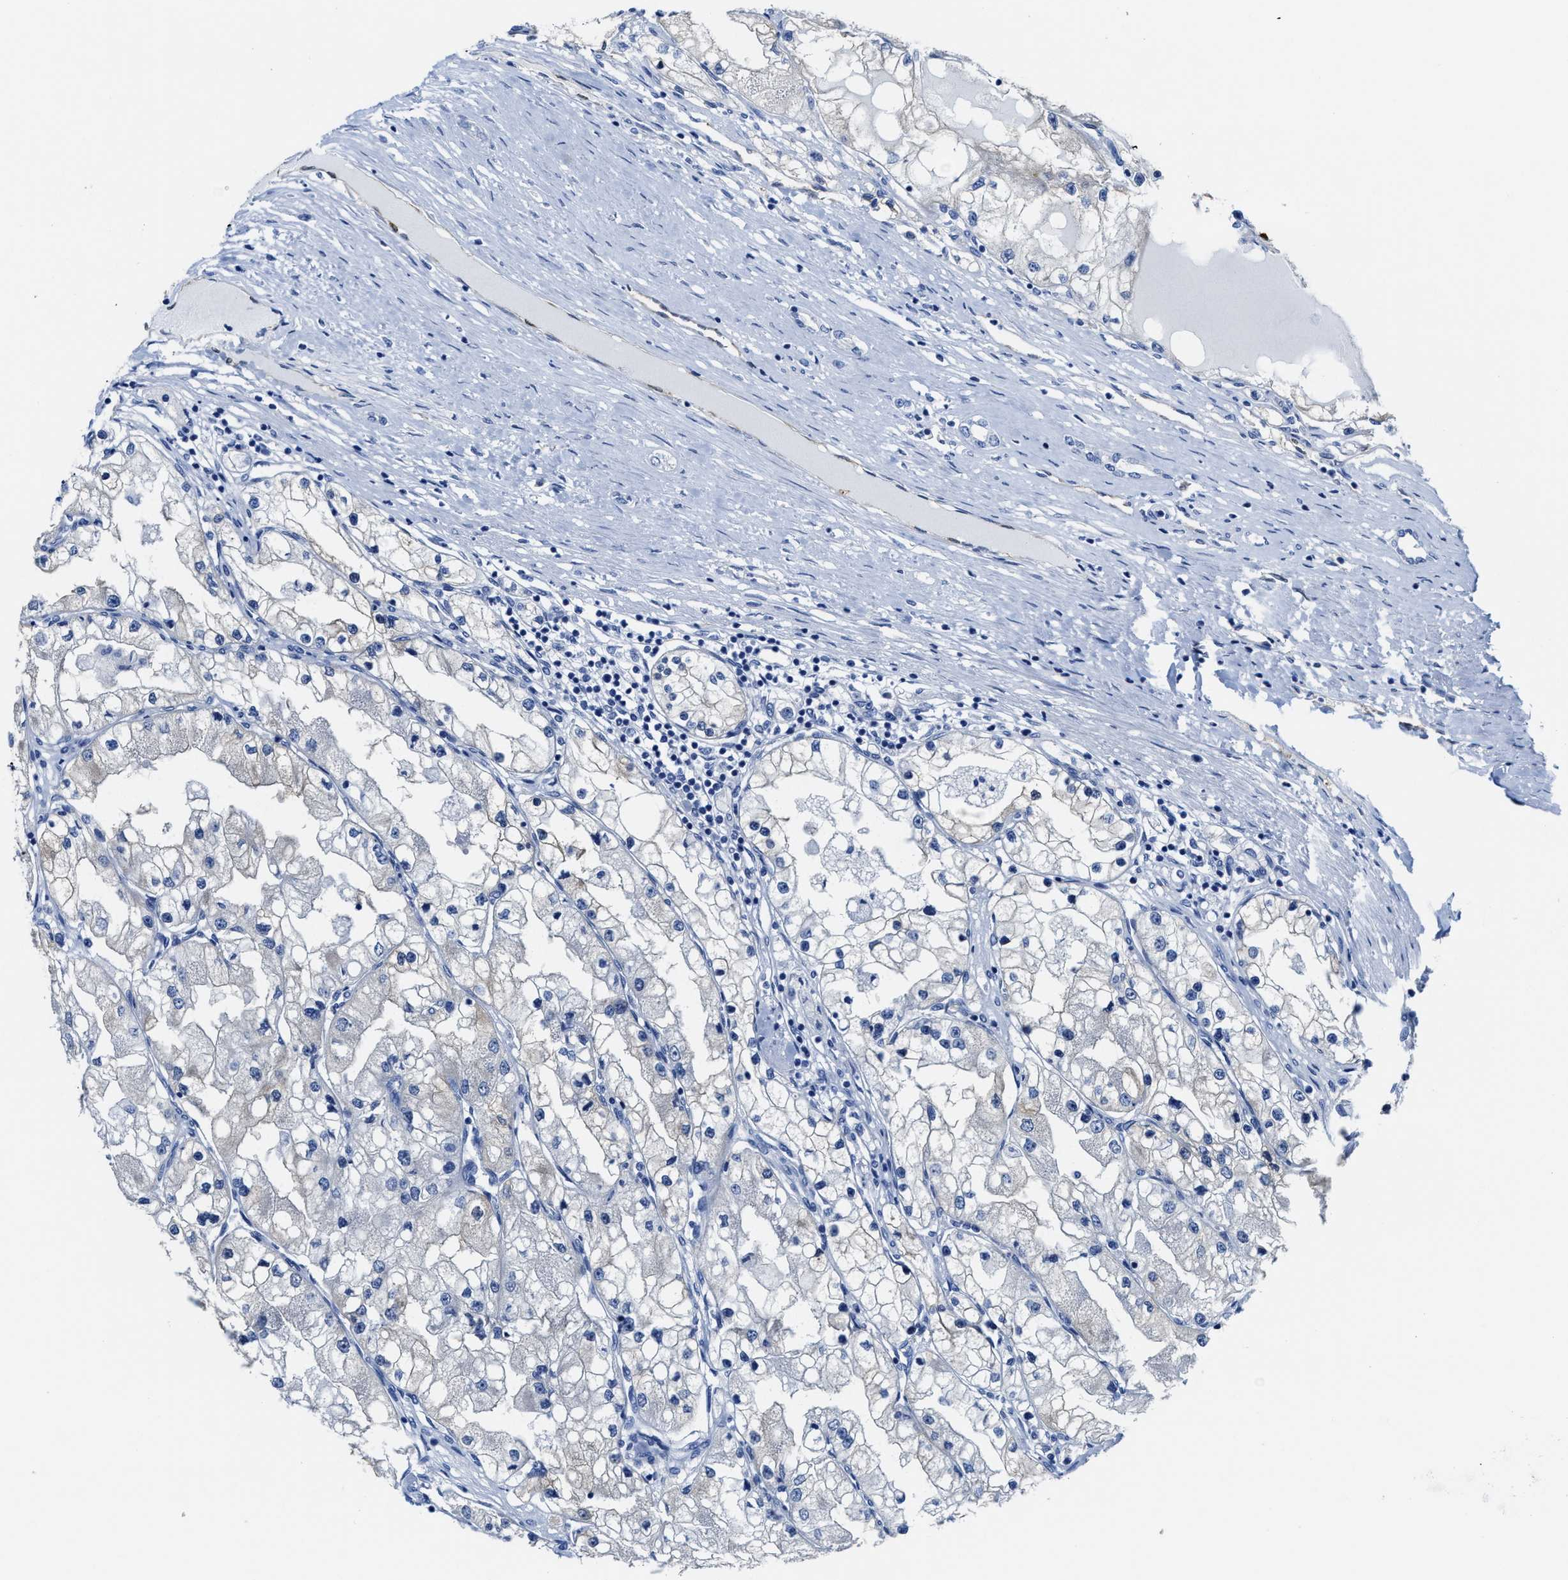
{"staining": {"intensity": "negative", "quantity": "none", "location": "none"}, "tissue": "renal cancer", "cell_type": "Tumor cells", "image_type": "cancer", "snomed": [{"axis": "morphology", "description": "Adenocarcinoma, NOS"}, {"axis": "topography", "description": "Kidney"}], "caption": "IHC micrograph of renal cancer stained for a protein (brown), which shows no positivity in tumor cells. The staining was performed using DAB to visualize the protein expression in brown, while the nuclei were stained in blue with hematoxylin (Magnification: 20x).", "gene": "ASS1", "patient": {"sex": "male", "age": 68}}